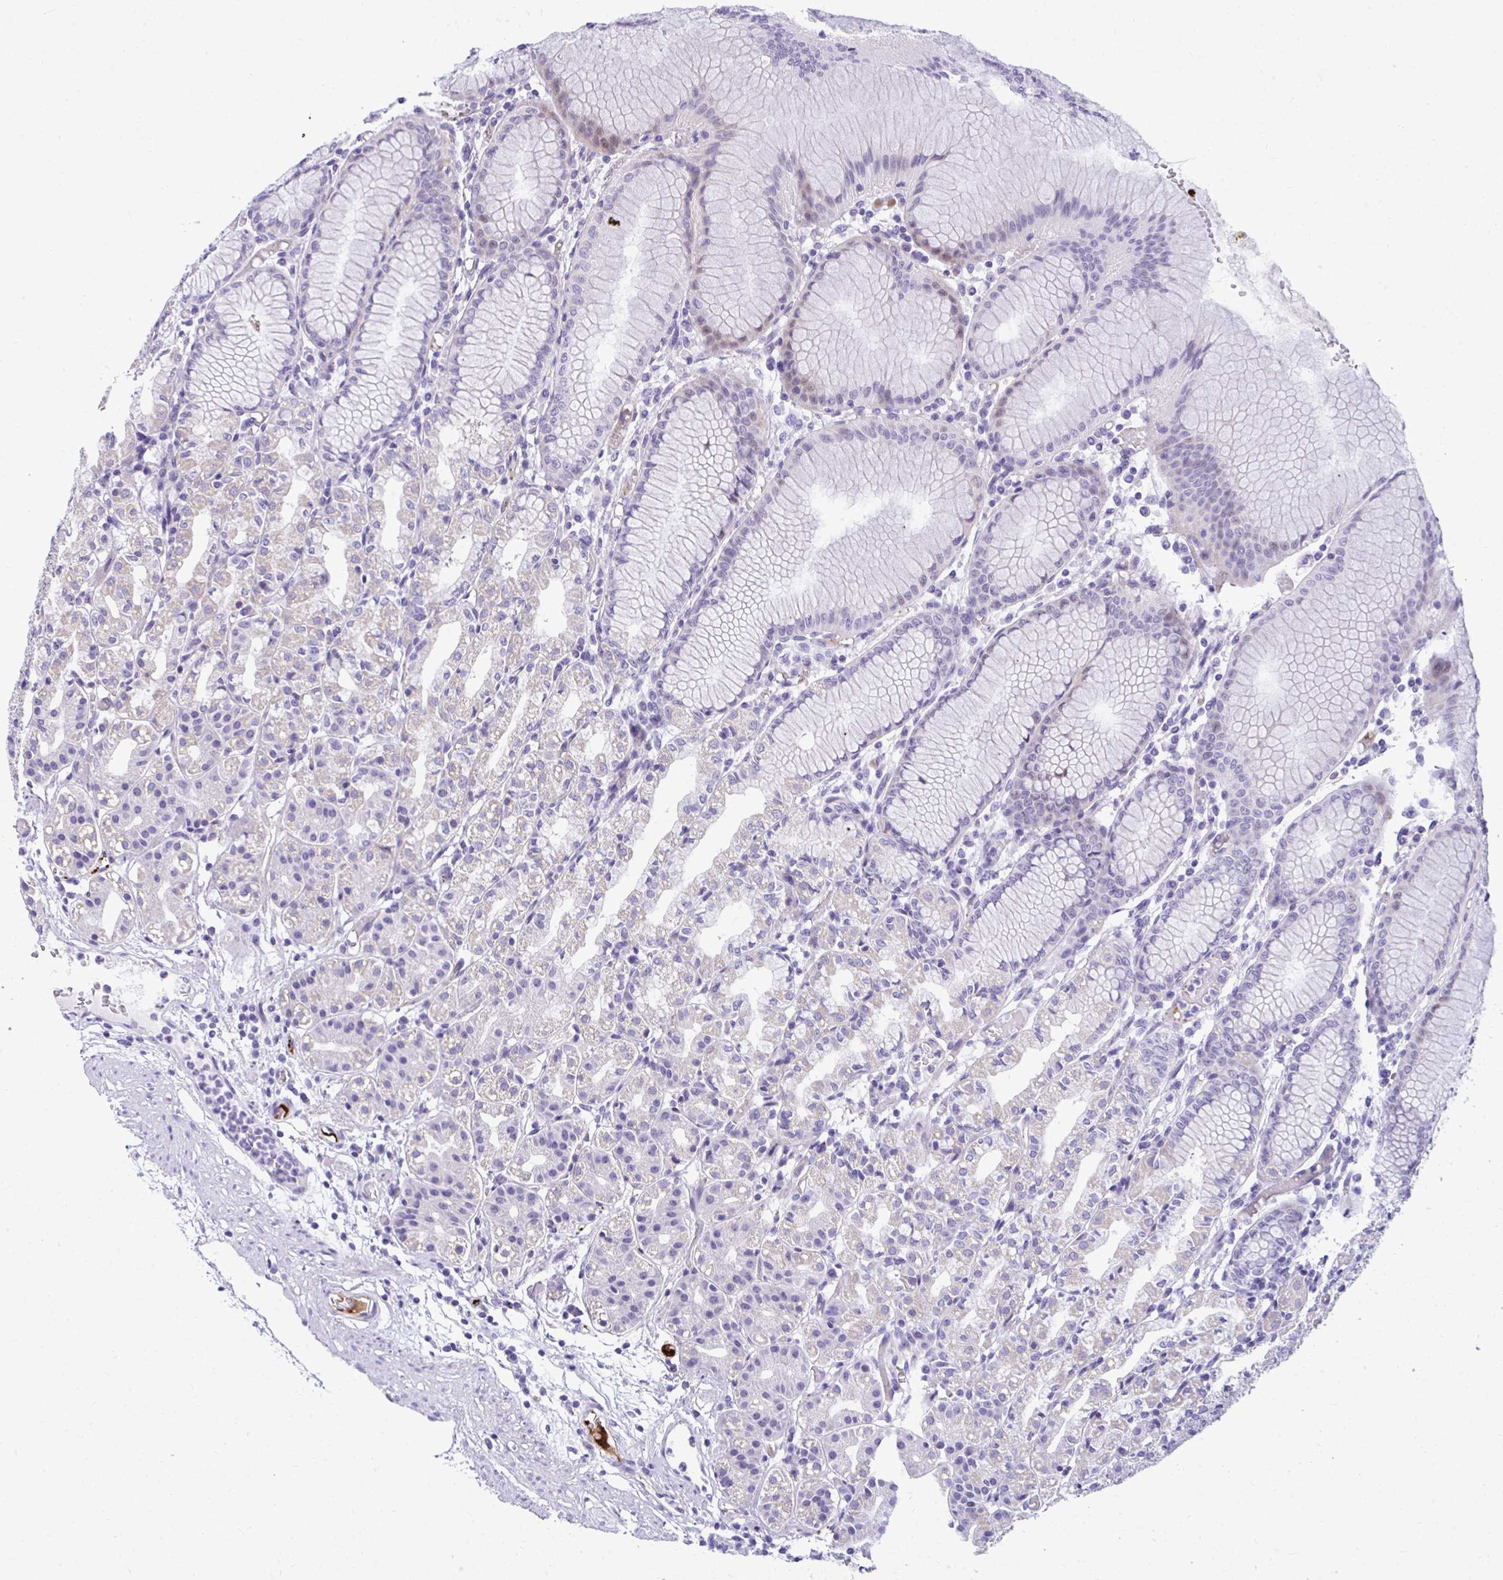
{"staining": {"intensity": "negative", "quantity": "none", "location": "none"}, "tissue": "stomach", "cell_type": "Glandular cells", "image_type": "normal", "snomed": [{"axis": "morphology", "description": "Normal tissue, NOS"}, {"axis": "topography", "description": "Stomach"}], "caption": "This is a image of immunohistochemistry staining of benign stomach, which shows no expression in glandular cells.", "gene": "TSBP1", "patient": {"sex": "female", "age": 57}}